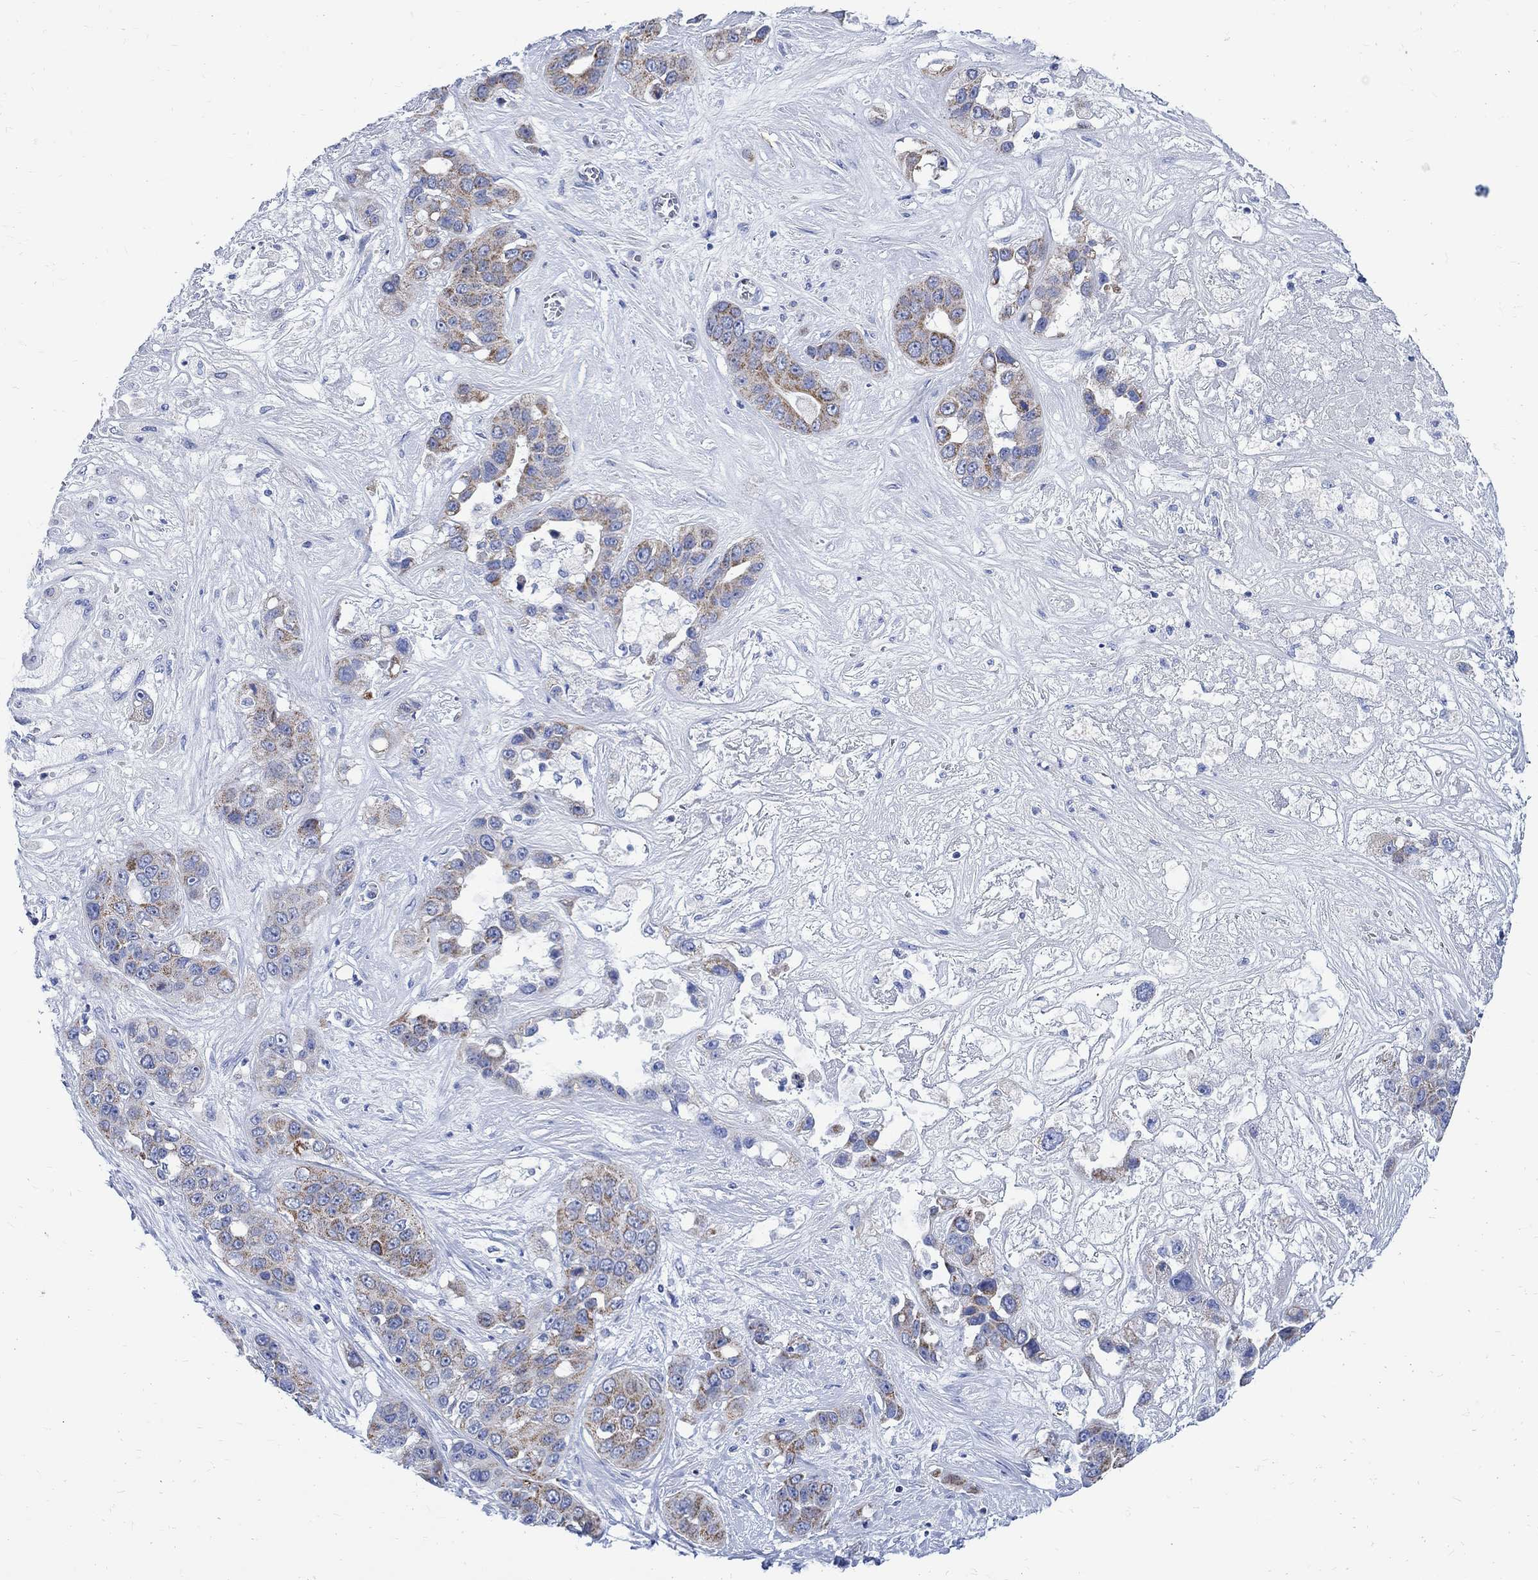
{"staining": {"intensity": "moderate", "quantity": "25%-75%", "location": "cytoplasmic/membranous"}, "tissue": "liver cancer", "cell_type": "Tumor cells", "image_type": "cancer", "snomed": [{"axis": "morphology", "description": "Cholangiocarcinoma"}, {"axis": "topography", "description": "Liver"}], "caption": "Moderate cytoplasmic/membranous expression is appreciated in approximately 25%-75% of tumor cells in cholangiocarcinoma (liver). The protein is shown in brown color, while the nuclei are stained blue.", "gene": "CPLX2", "patient": {"sex": "female", "age": 52}}